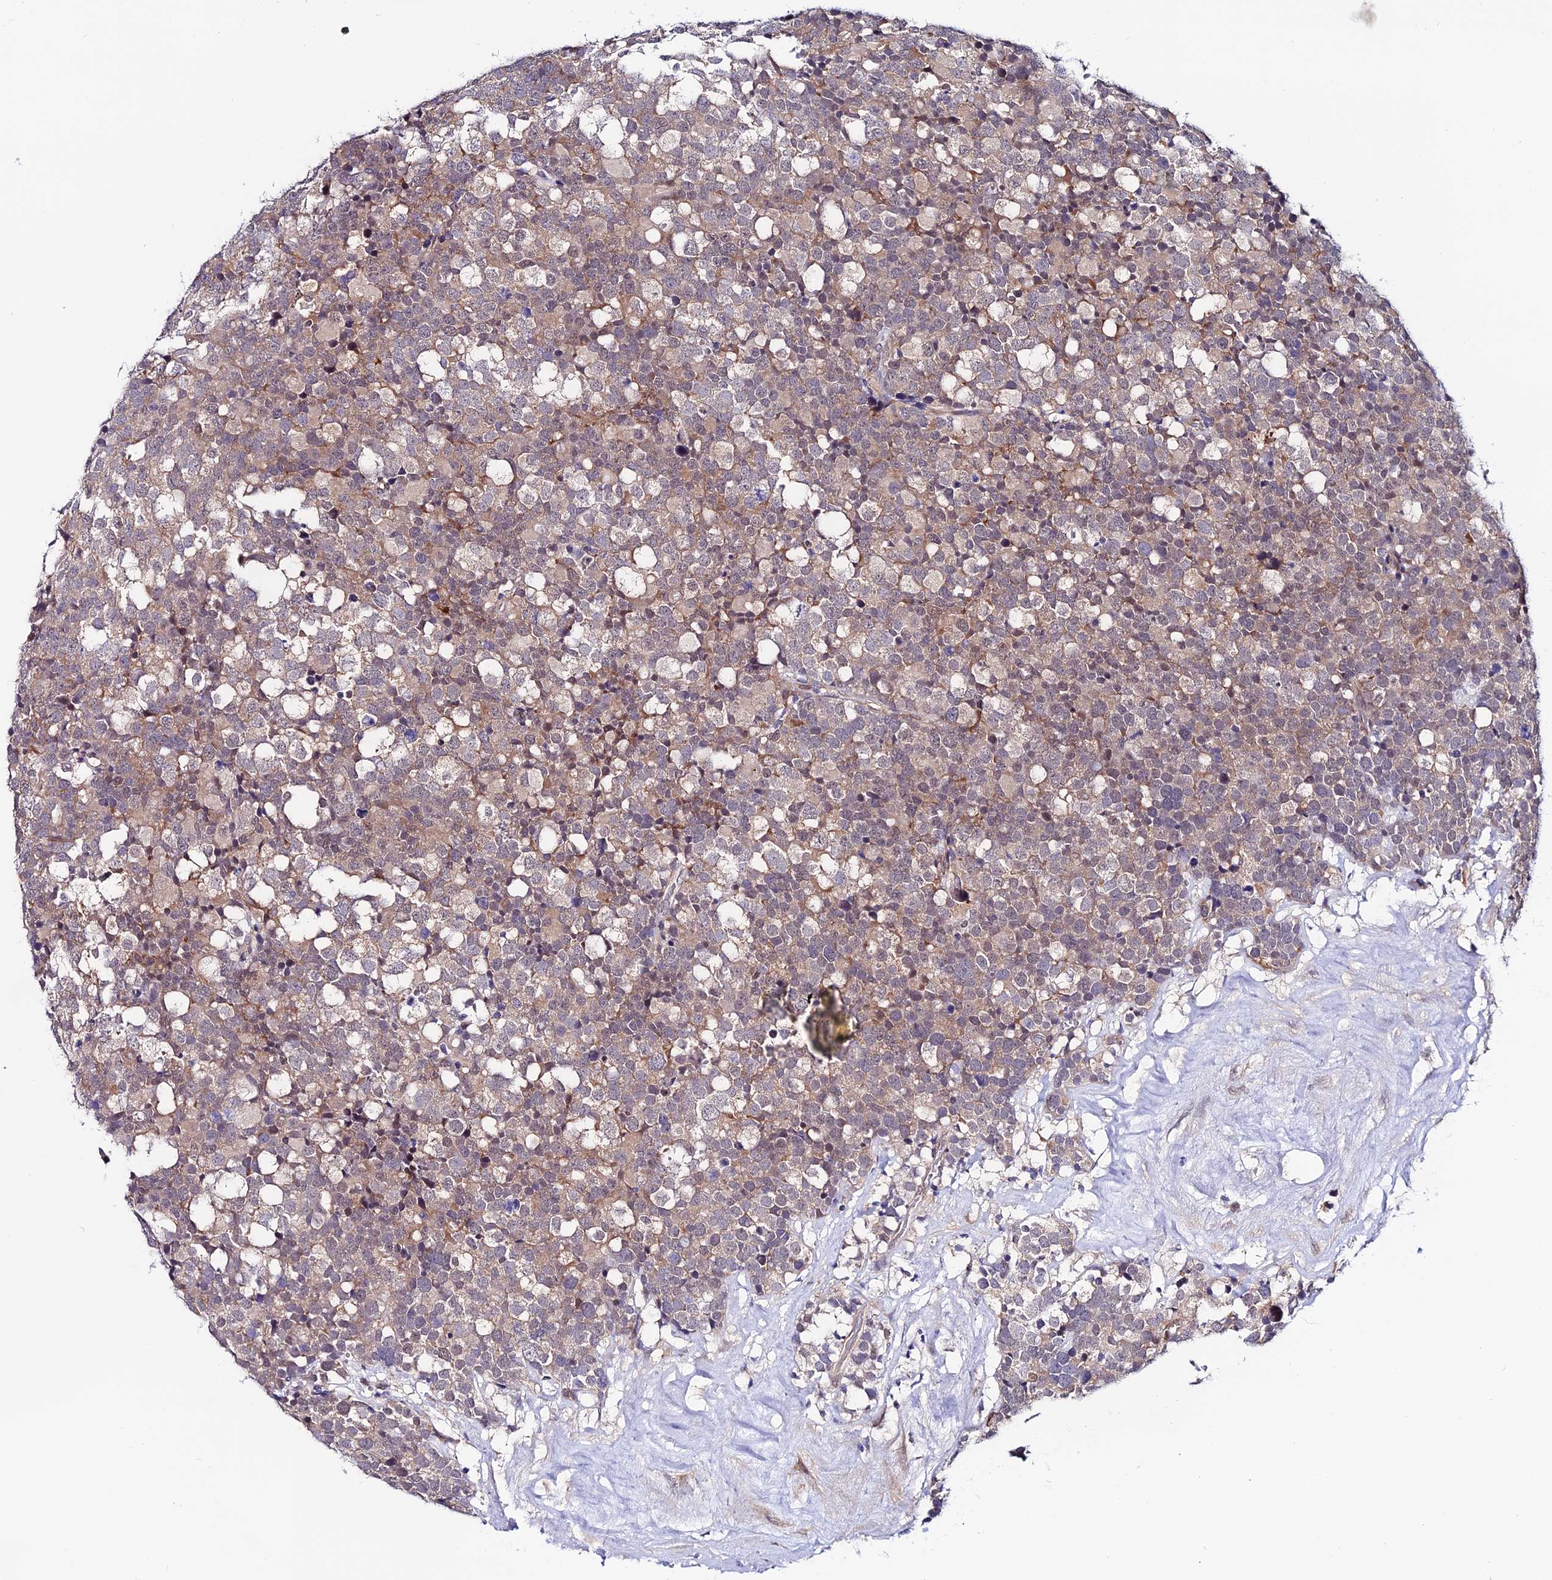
{"staining": {"intensity": "weak", "quantity": "25%-75%", "location": "cytoplasmic/membranous"}, "tissue": "testis cancer", "cell_type": "Tumor cells", "image_type": "cancer", "snomed": [{"axis": "morphology", "description": "Seminoma, NOS"}, {"axis": "topography", "description": "Testis"}], "caption": "A high-resolution micrograph shows immunohistochemistry (IHC) staining of testis cancer (seminoma), which exhibits weak cytoplasmic/membranous positivity in about 25%-75% of tumor cells.", "gene": "FZD8", "patient": {"sex": "male", "age": 71}}